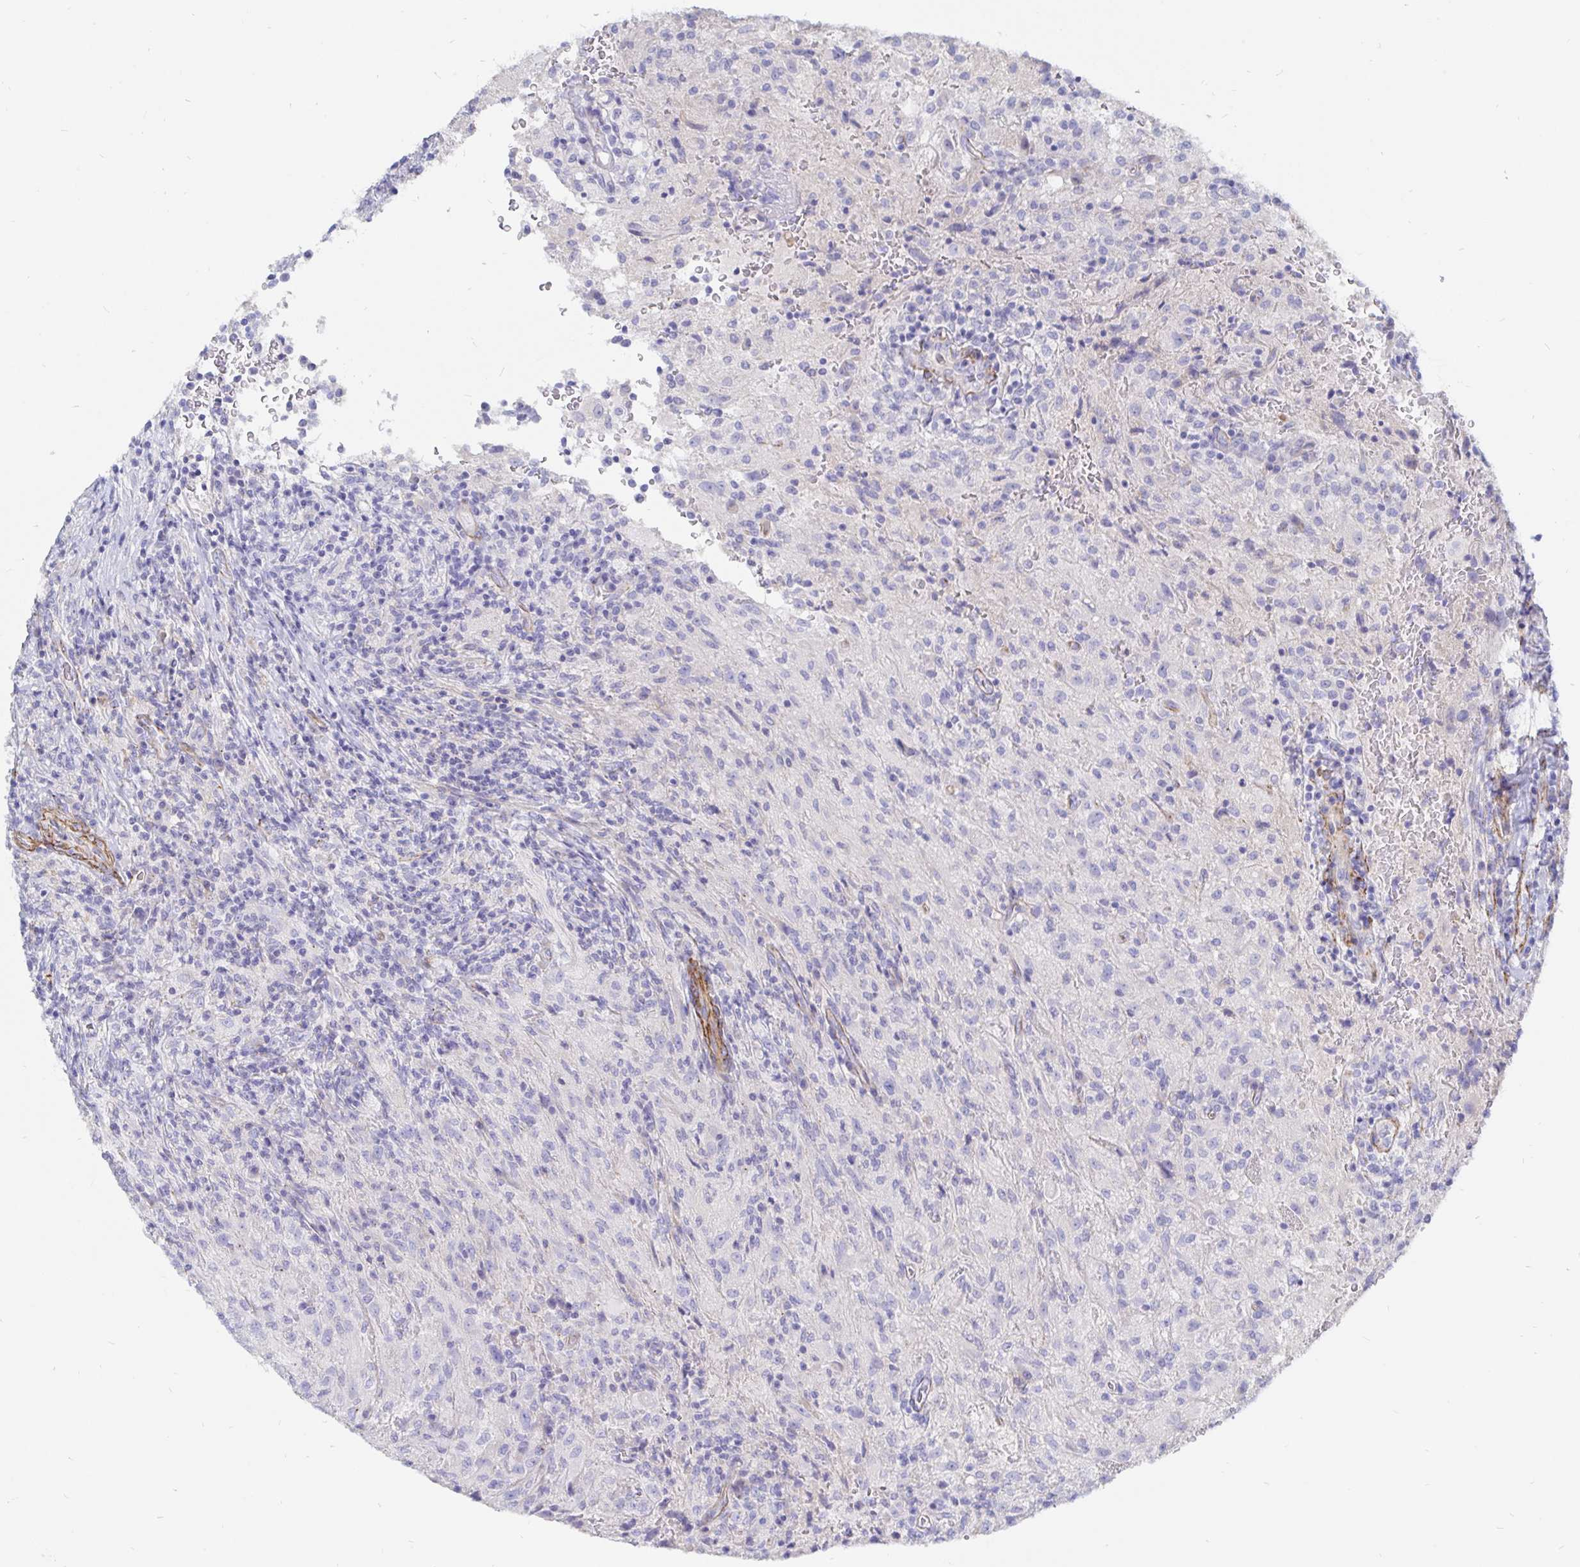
{"staining": {"intensity": "negative", "quantity": "none", "location": "none"}, "tissue": "glioma", "cell_type": "Tumor cells", "image_type": "cancer", "snomed": [{"axis": "morphology", "description": "Glioma, malignant, High grade"}, {"axis": "topography", "description": "Brain"}], "caption": "This is a histopathology image of immunohistochemistry staining of high-grade glioma (malignant), which shows no expression in tumor cells.", "gene": "COX16", "patient": {"sex": "male", "age": 68}}